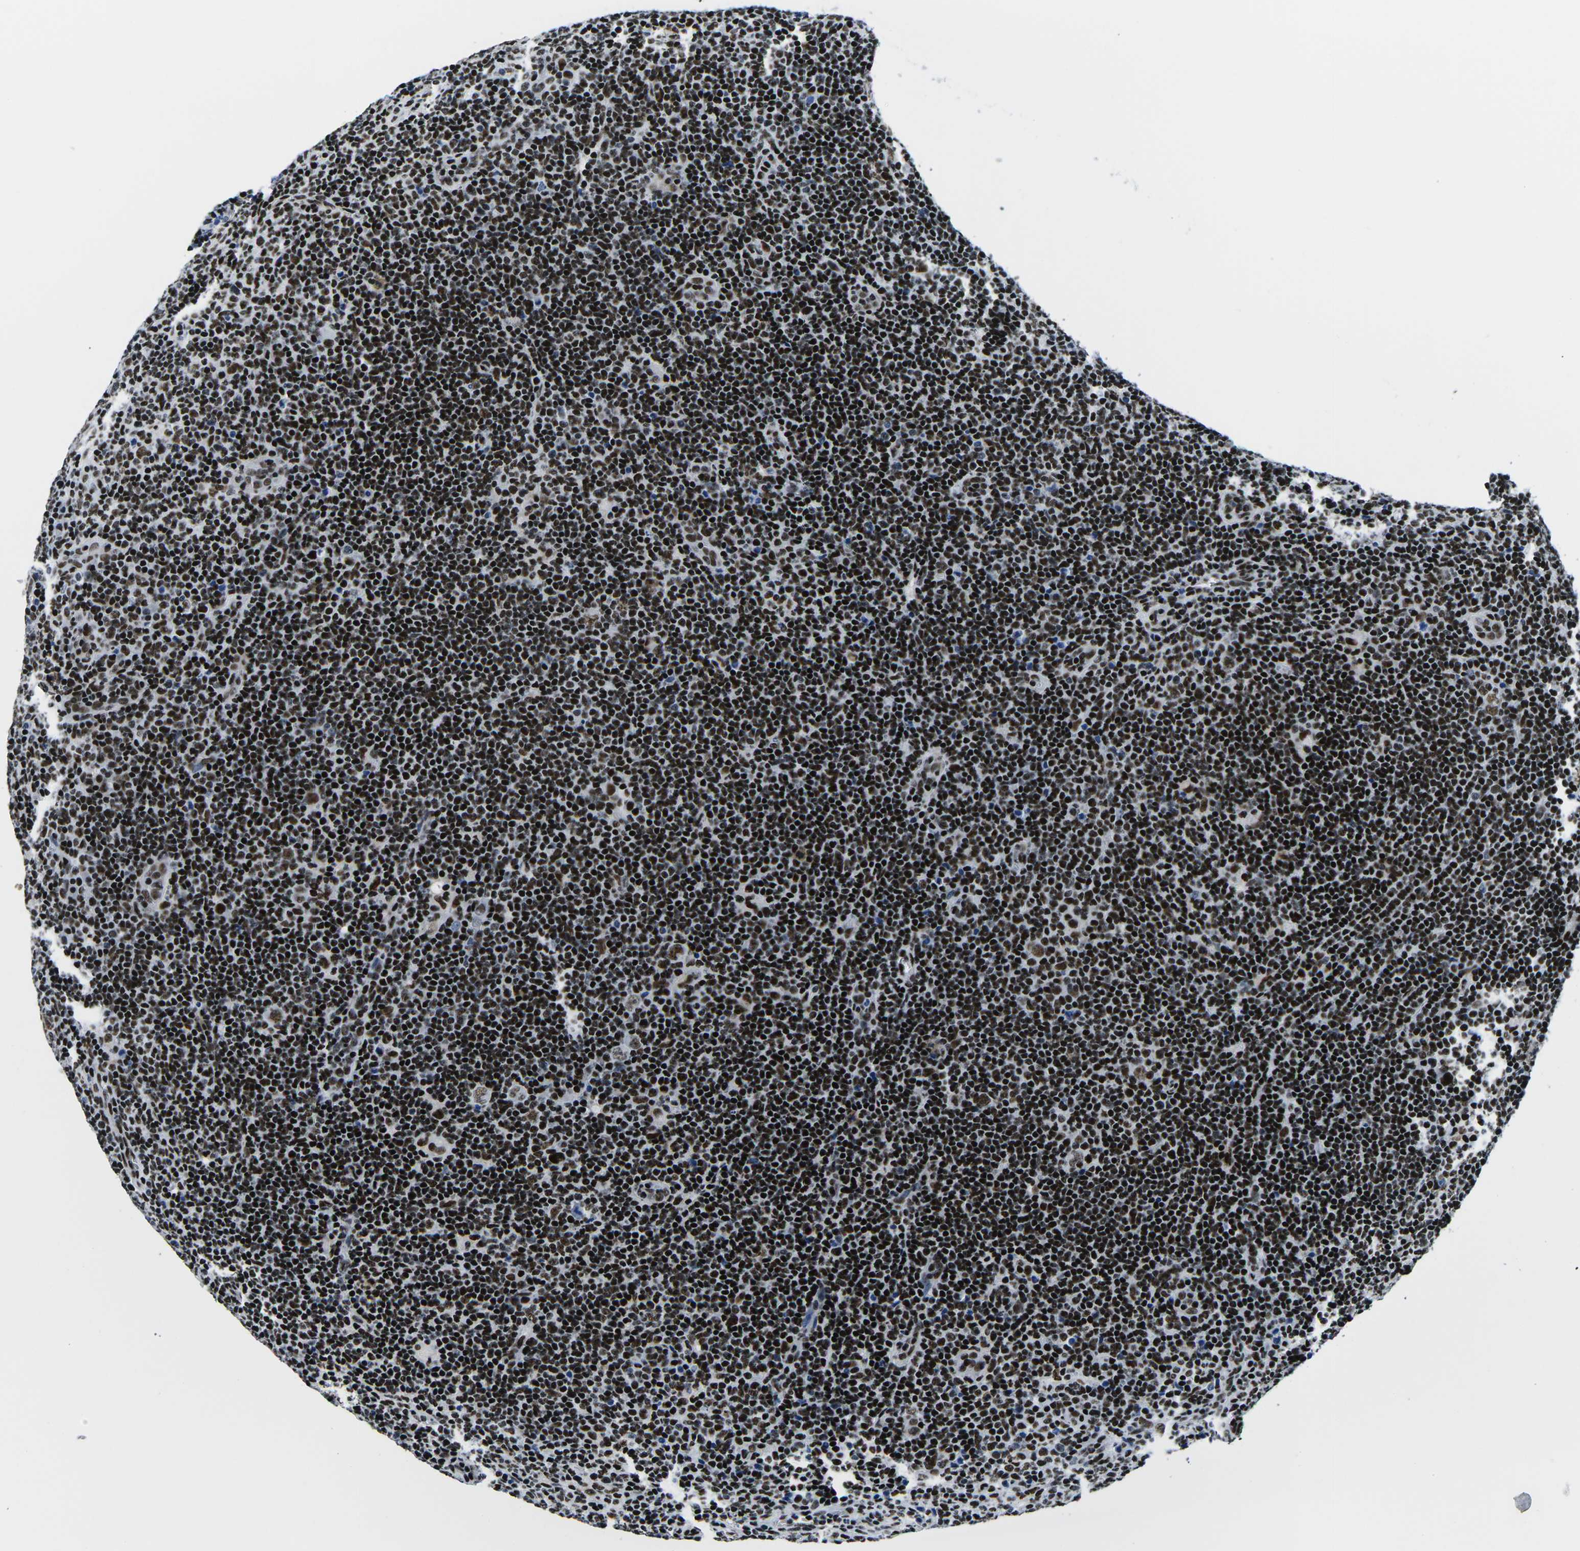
{"staining": {"intensity": "moderate", "quantity": ">75%", "location": "nuclear"}, "tissue": "lymphoma", "cell_type": "Tumor cells", "image_type": "cancer", "snomed": [{"axis": "morphology", "description": "Hodgkin's disease, NOS"}, {"axis": "topography", "description": "Lymph node"}], "caption": "This is an image of IHC staining of lymphoma, which shows moderate expression in the nuclear of tumor cells.", "gene": "ATF1", "patient": {"sex": "female", "age": 57}}